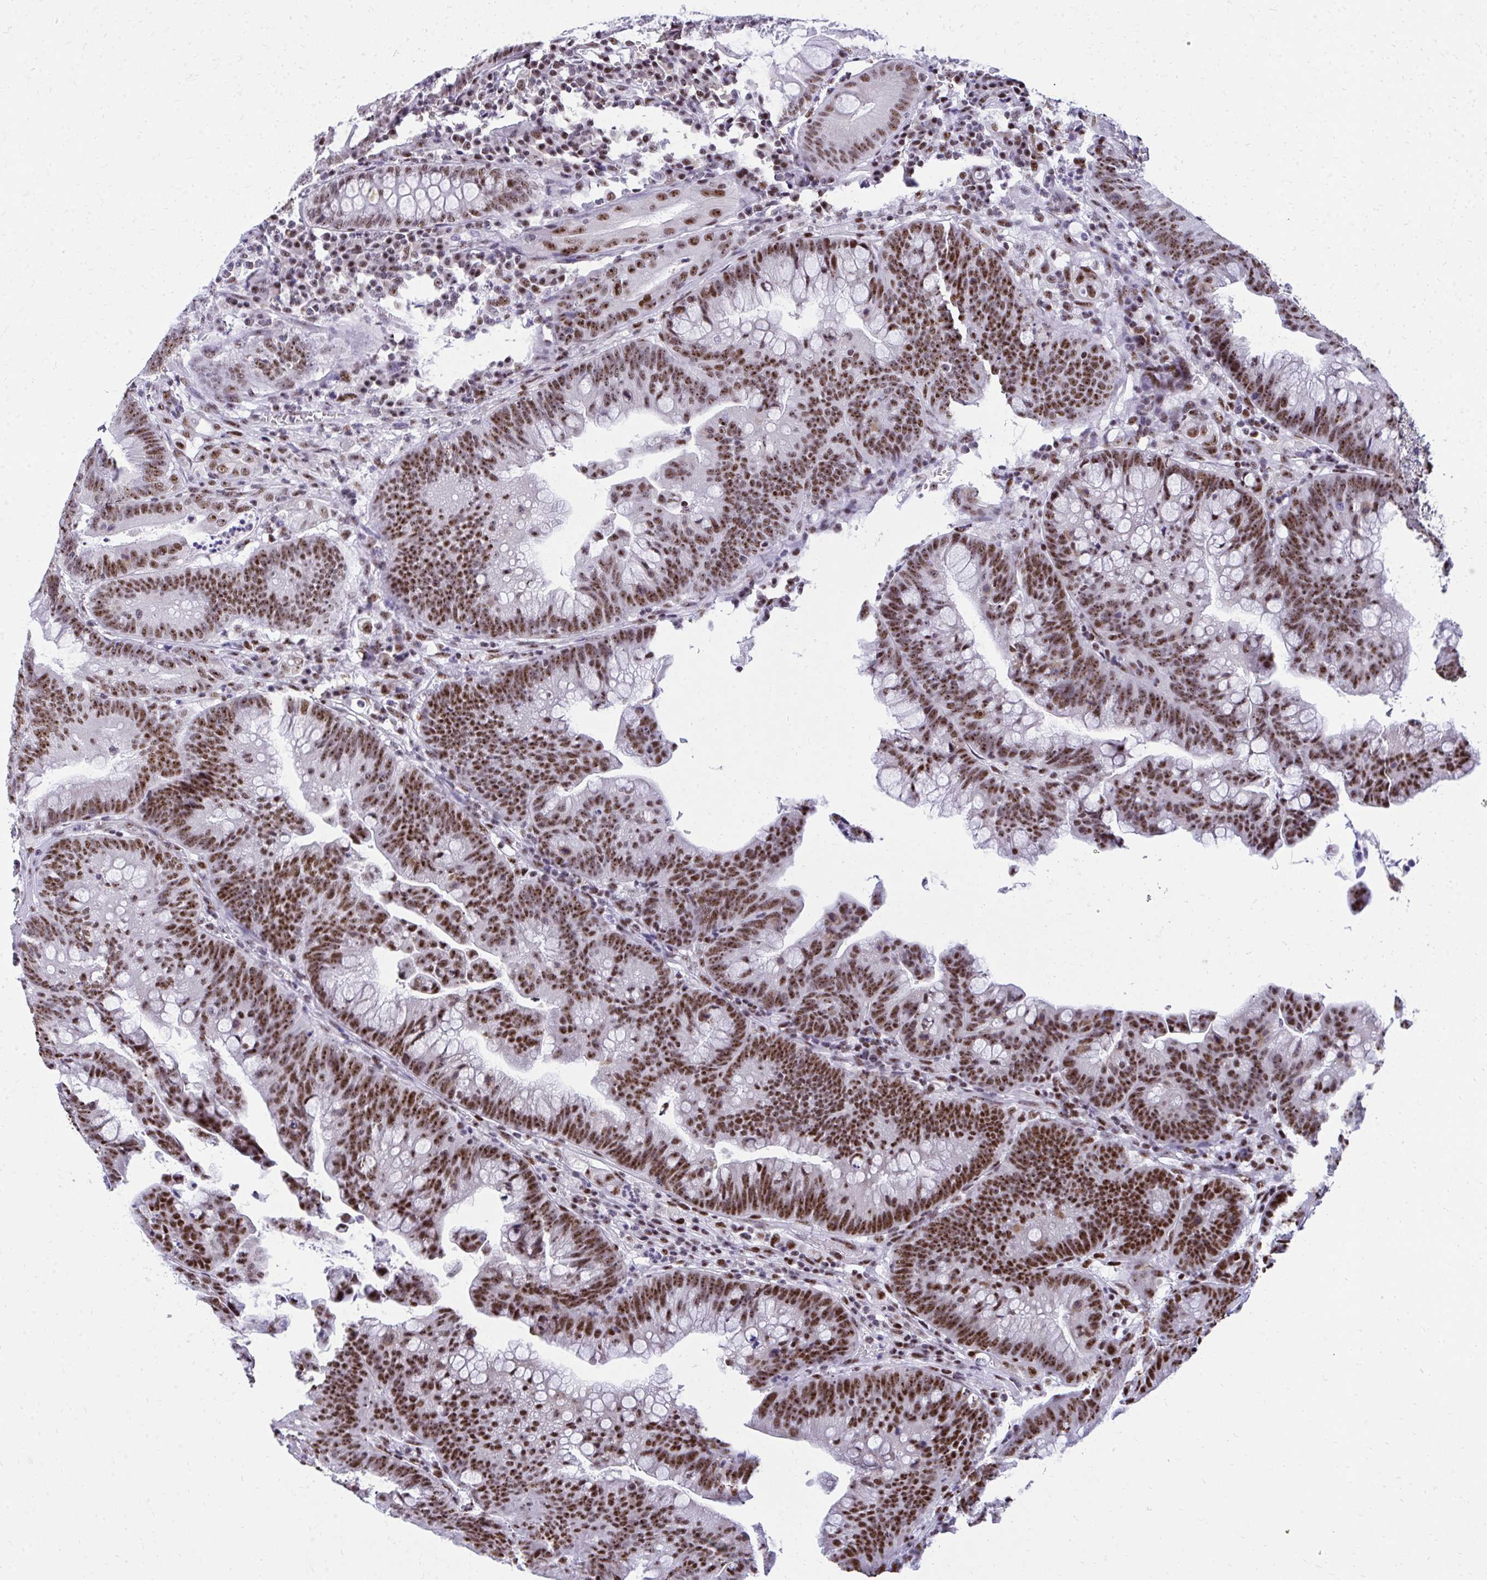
{"staining": {"intensity": "strong", "quantity": ">75%", "location": "nuclear"}, "tissue": "colorectal cancer", "cell_type": "Tumor cells", "image_type": "cancer", "snomed": [{"axis": "morphology", "description": "Adenocarcinoma, NOS"}, {"axis": "topography", "description": "Colon"}], "caption": "Immunohistochemistry (IHC) photomicrograph of neoplastic tissue: colorectal adenocarcinoma stained using immunohistochemistry shows high levels of strong protein expression localized specifically in the nuclear of tumor cells, appearing as a nuclear brown color.", "gene": "PELP1", "patient": {"sex": "male", "age": 62}}